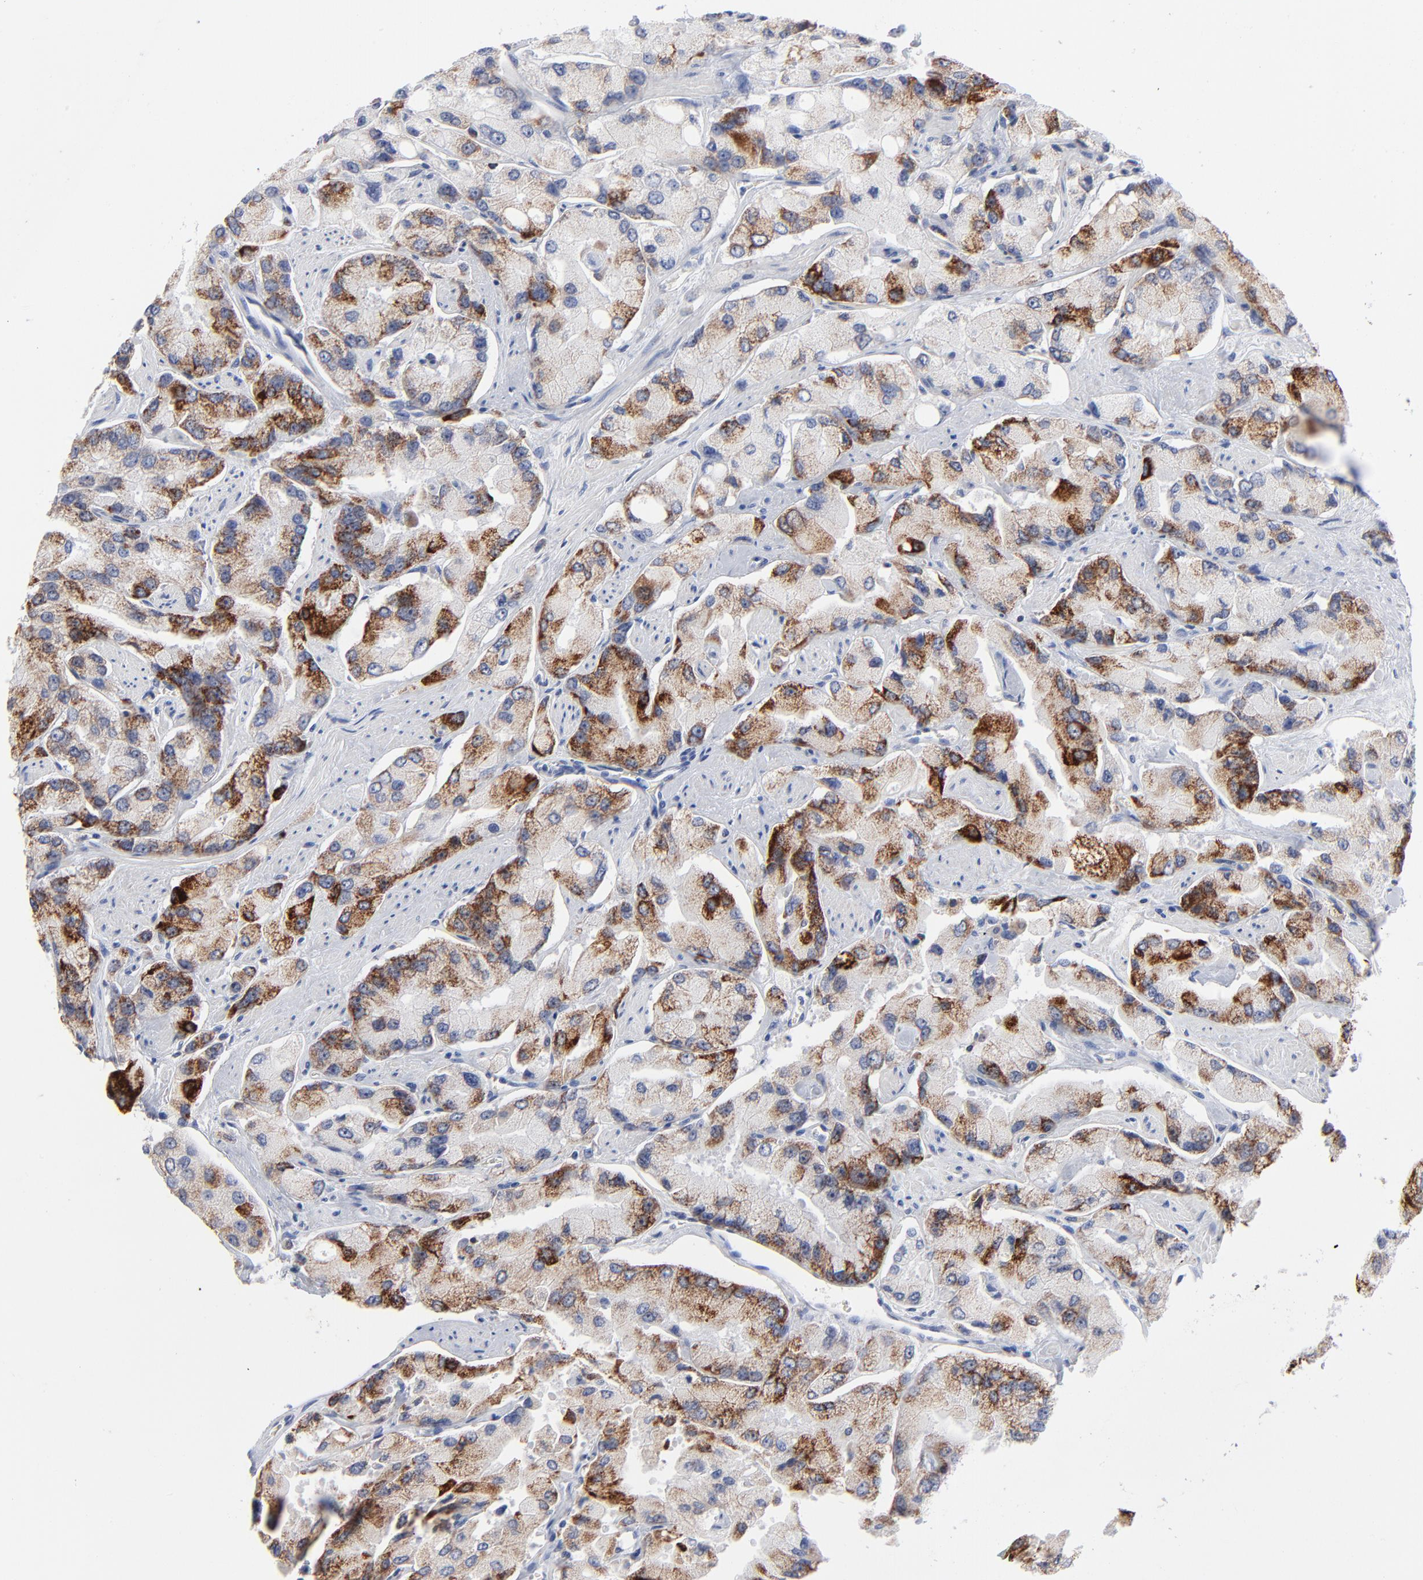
{"staining": {"intensity": "moderate", "quantity": "25%-75%", "location": "cytoplasmic/membranous"}, "tissue": "prostate cancer", "cell_type": "Tumor cells", "image_type": "cancer", "snomed": [{"axis": "morphology", "description": "Adenocarcinoma, High grade"}, {"axis": "topography", "description": "Prostate"}], "caption": "Immunohistochemical staining of human prostate cancer (high-grade adenocarcinoma) demonstrates medium levels of moderate cytoplasmic/membranous protein staining in about 25%-75% of tumor cells.", "gene": "CHCHD10", "patient": {"sex": "male", "age": 58}}